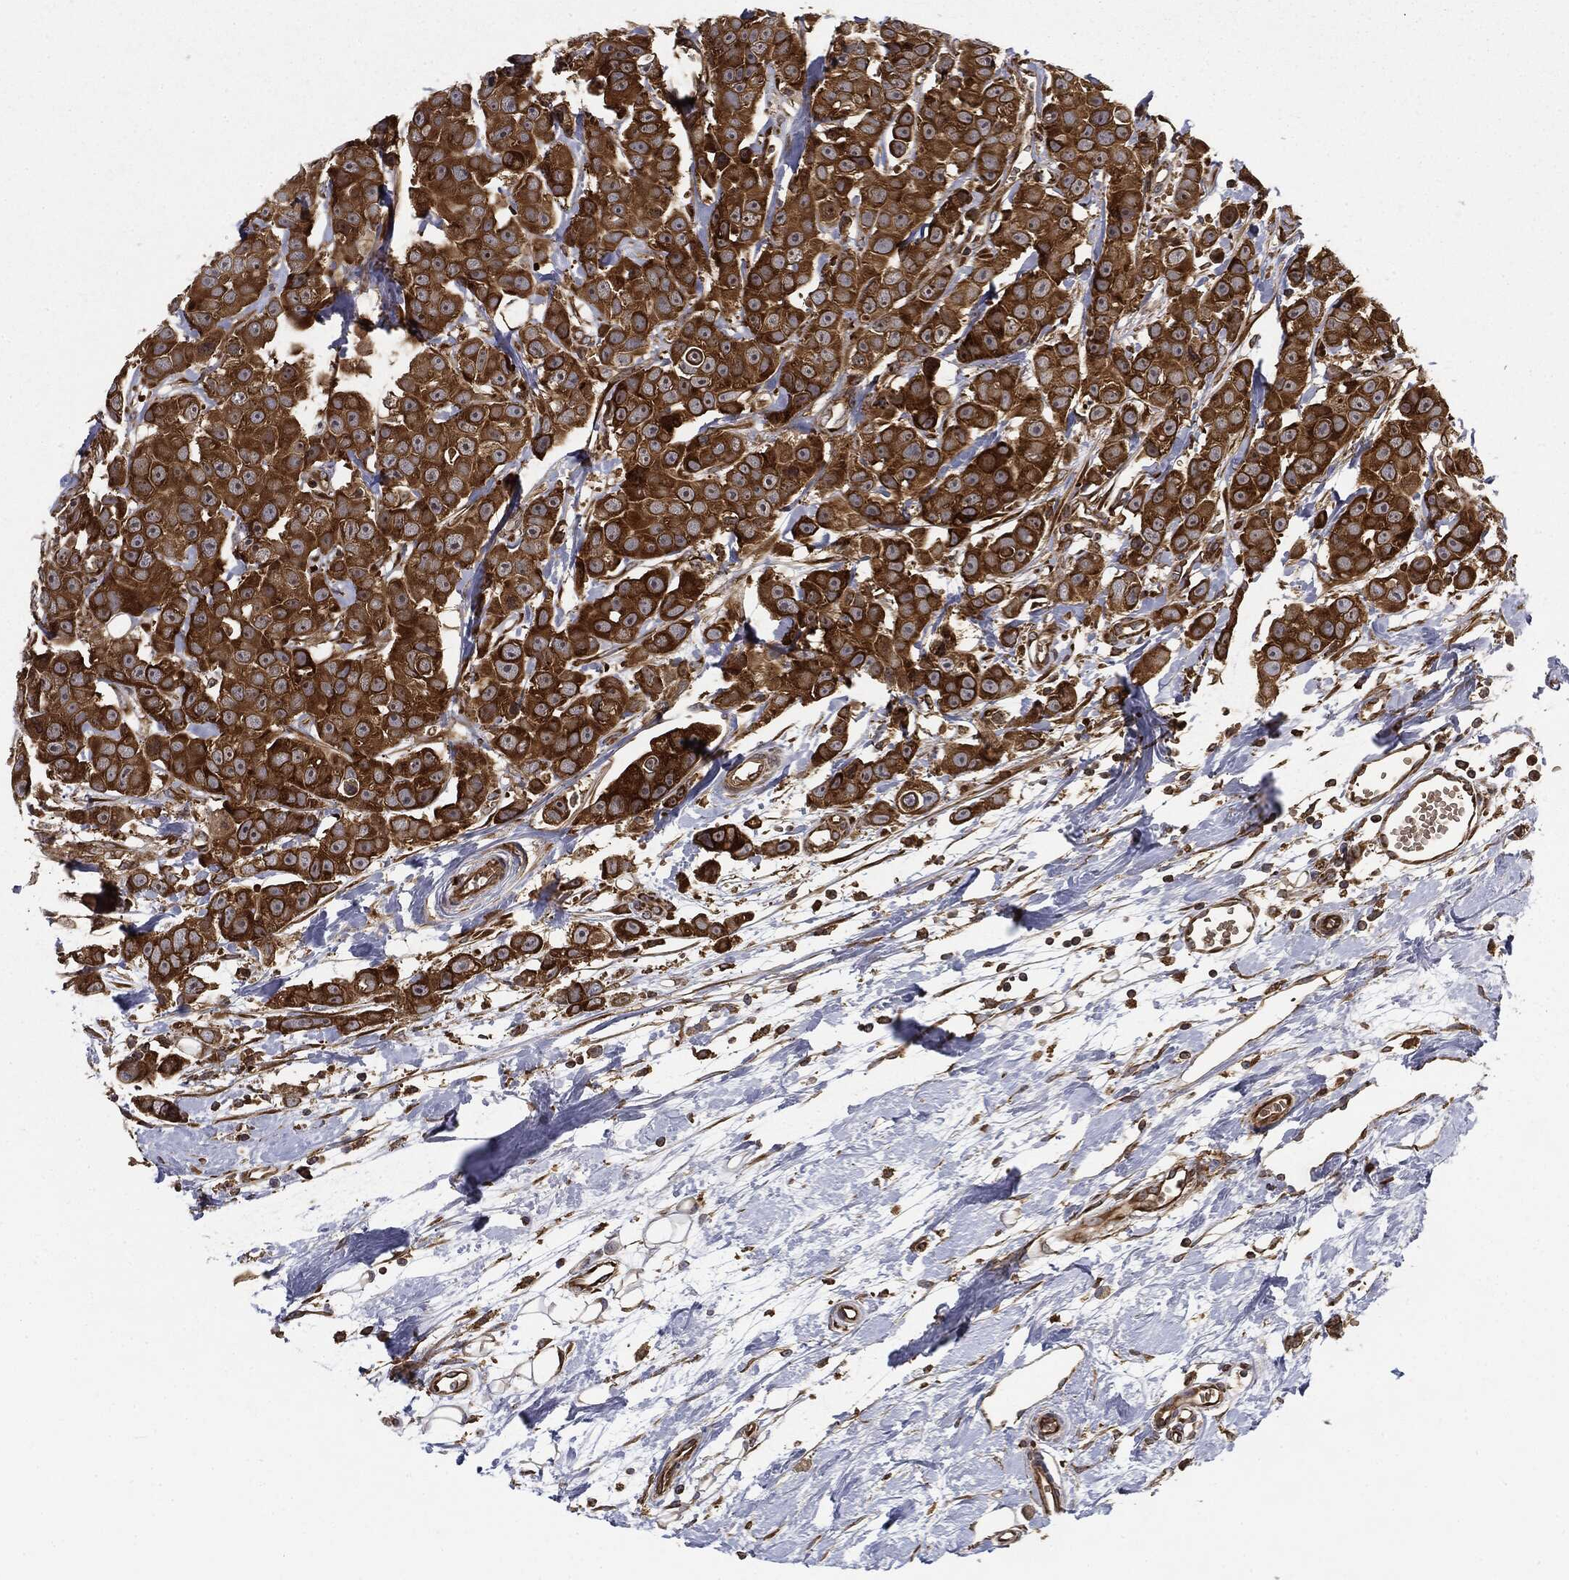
{"staining": {"intensity": "strong", "quantity": ">75%", "location": "cytoplasmic/membranous"}, "tissue": "breast cancer", "cell_type": "Tumor cells", "image_type": "cancer", "snomed": [{"axis": "morphology", "description": "Duct carcinoma"}, {"axis": "topography", "description": "Breast"}], "caption": "Protein staining demonstrates strong cytoplasmic/membranous positivity in about >75% of tumor cells in breast cancer (invasive ductal carcinoma).", "gene": "EIF2AK2", "patient": {"sex": "female", "age": 35}}